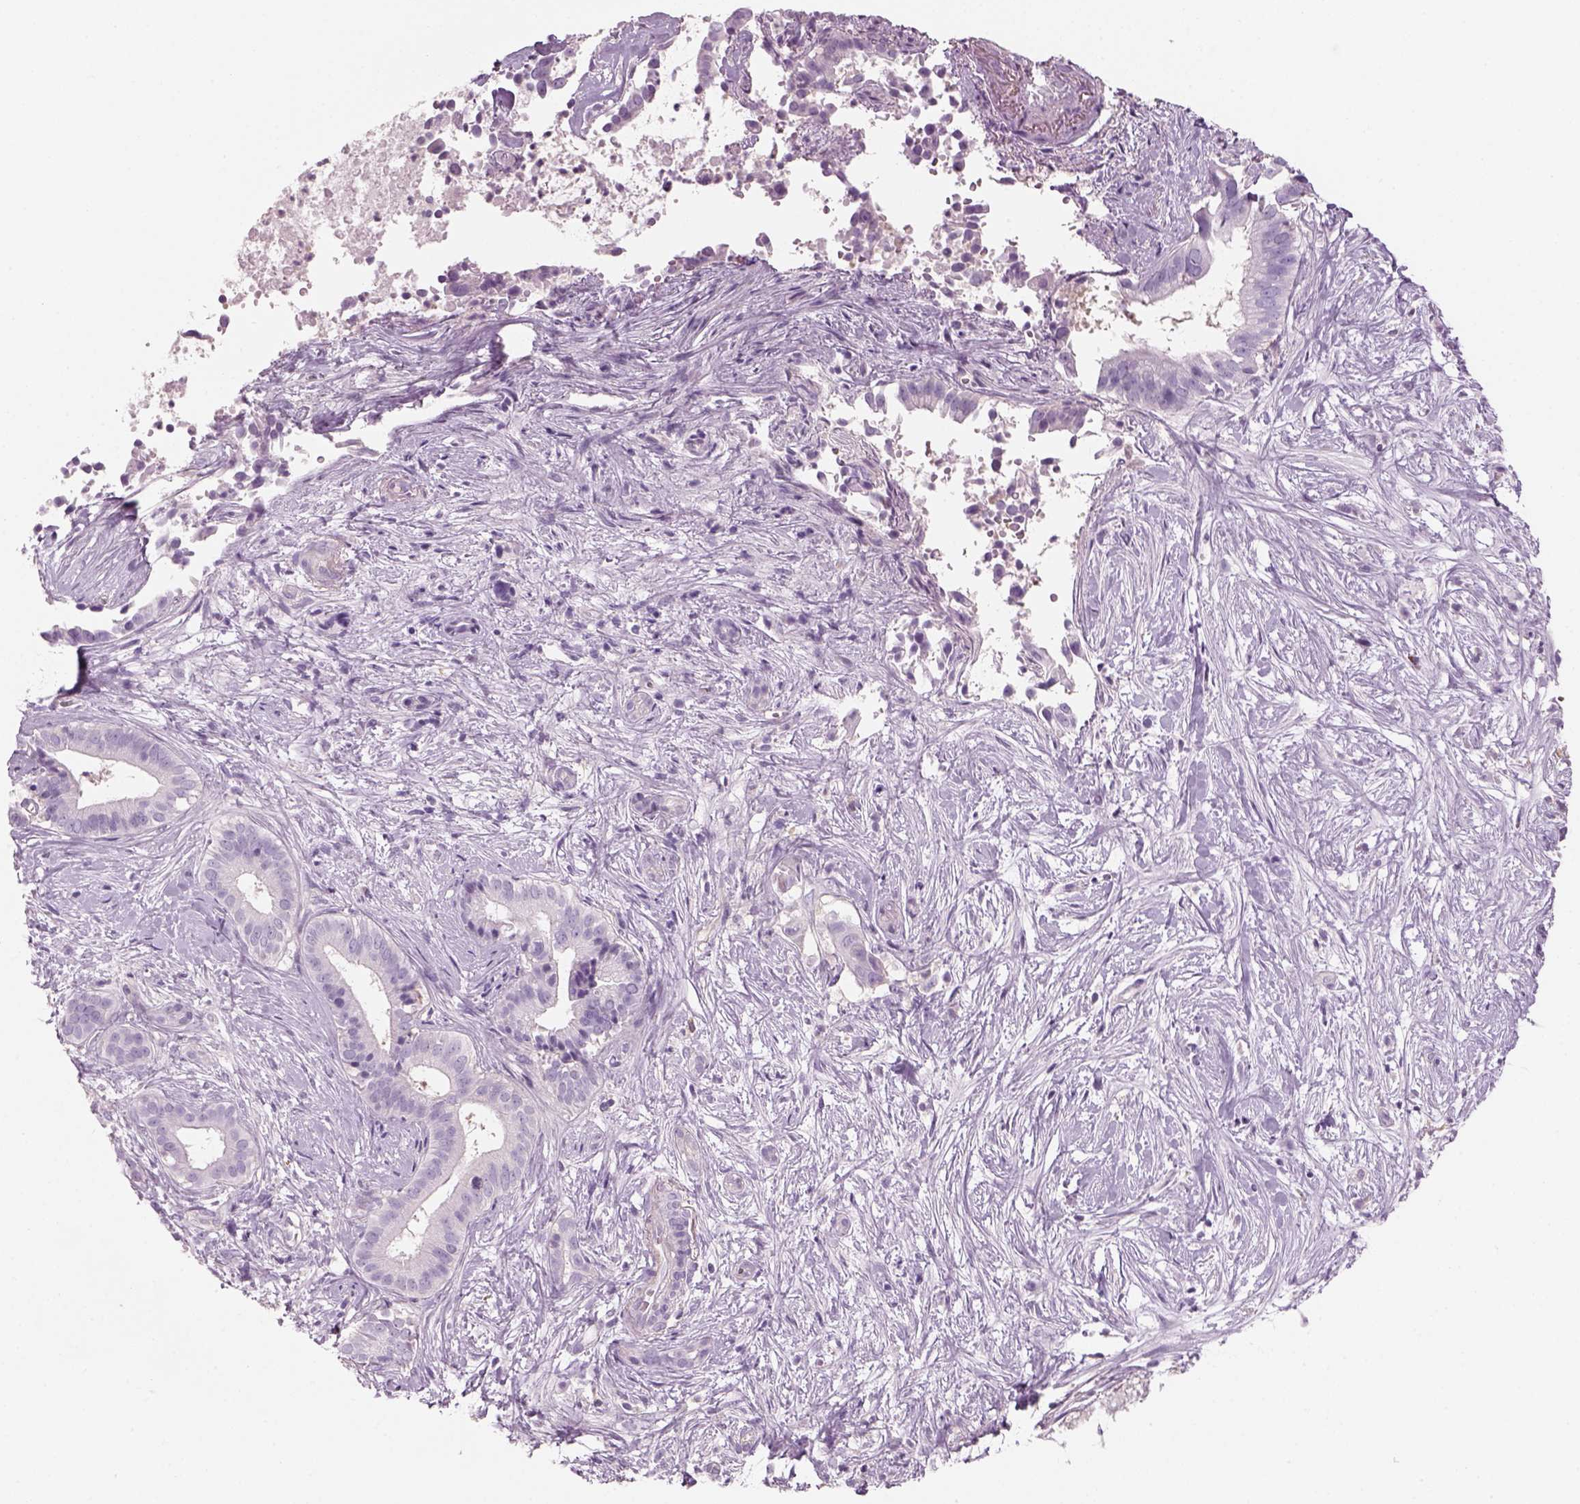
{"staining": {"intensity": "negative", "quantity": "none", "location": "none"}, "tissue": "pancreatic cancer", "cell_type": "Tumor cells", "image_type": "cancer", "snomed": [{"axis": "morphology", "description": "Adenocarcinoma, NOS"}, {"axis": "topography", "description": "Pancreas"}], "caption": "IHC image of human pancreatic cancer stained for a protein (brown), which exhibits no staining in tumor cells.", "gene": "SLC1A7", "patient": {"sex": "male", "age": 61}}